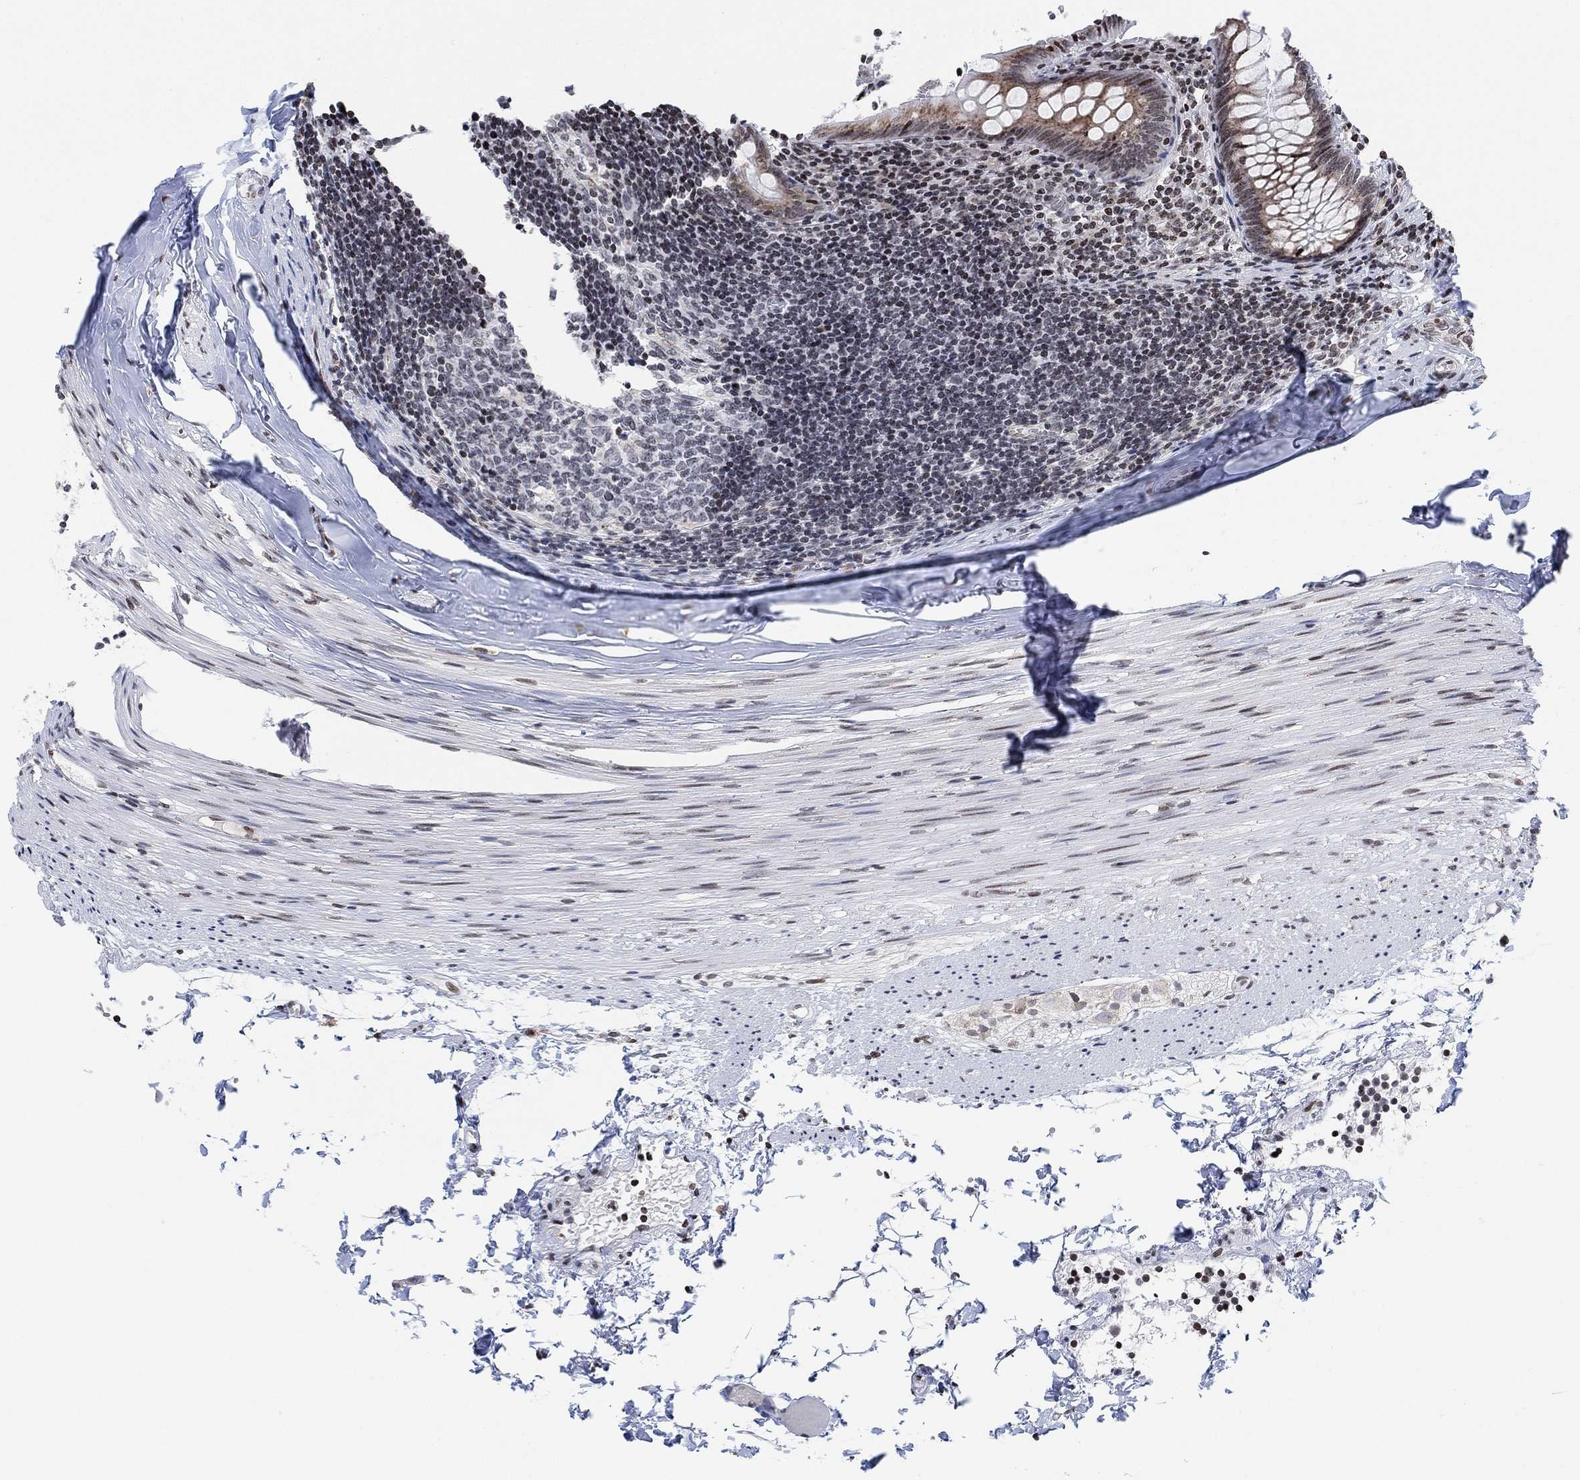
{"staining": {"intensity": "moderate", "quantity": "25%-75%", "location": "cytoplasmic/membranous"}, "tissue": "appendix", "cell_type": "Glandular cells", "image_type": "normal", "snomed": [{"axis": "morphology", "description": "Normal tissue, NOS"}, {"axis": "topography", "description": "Appendix"}], "caption": "Immunohistochemistry image of benign appendix: human appendix stained using immunohistochemistry reveals medium levels of moderate protein expression localized specifically in the cytoplasmic/membranous of glandular cells, appearing as a cytoplasmic/membranous brown color.", "gene": "ABHD14A", "patient": {"sex": "female", "age": 23}}